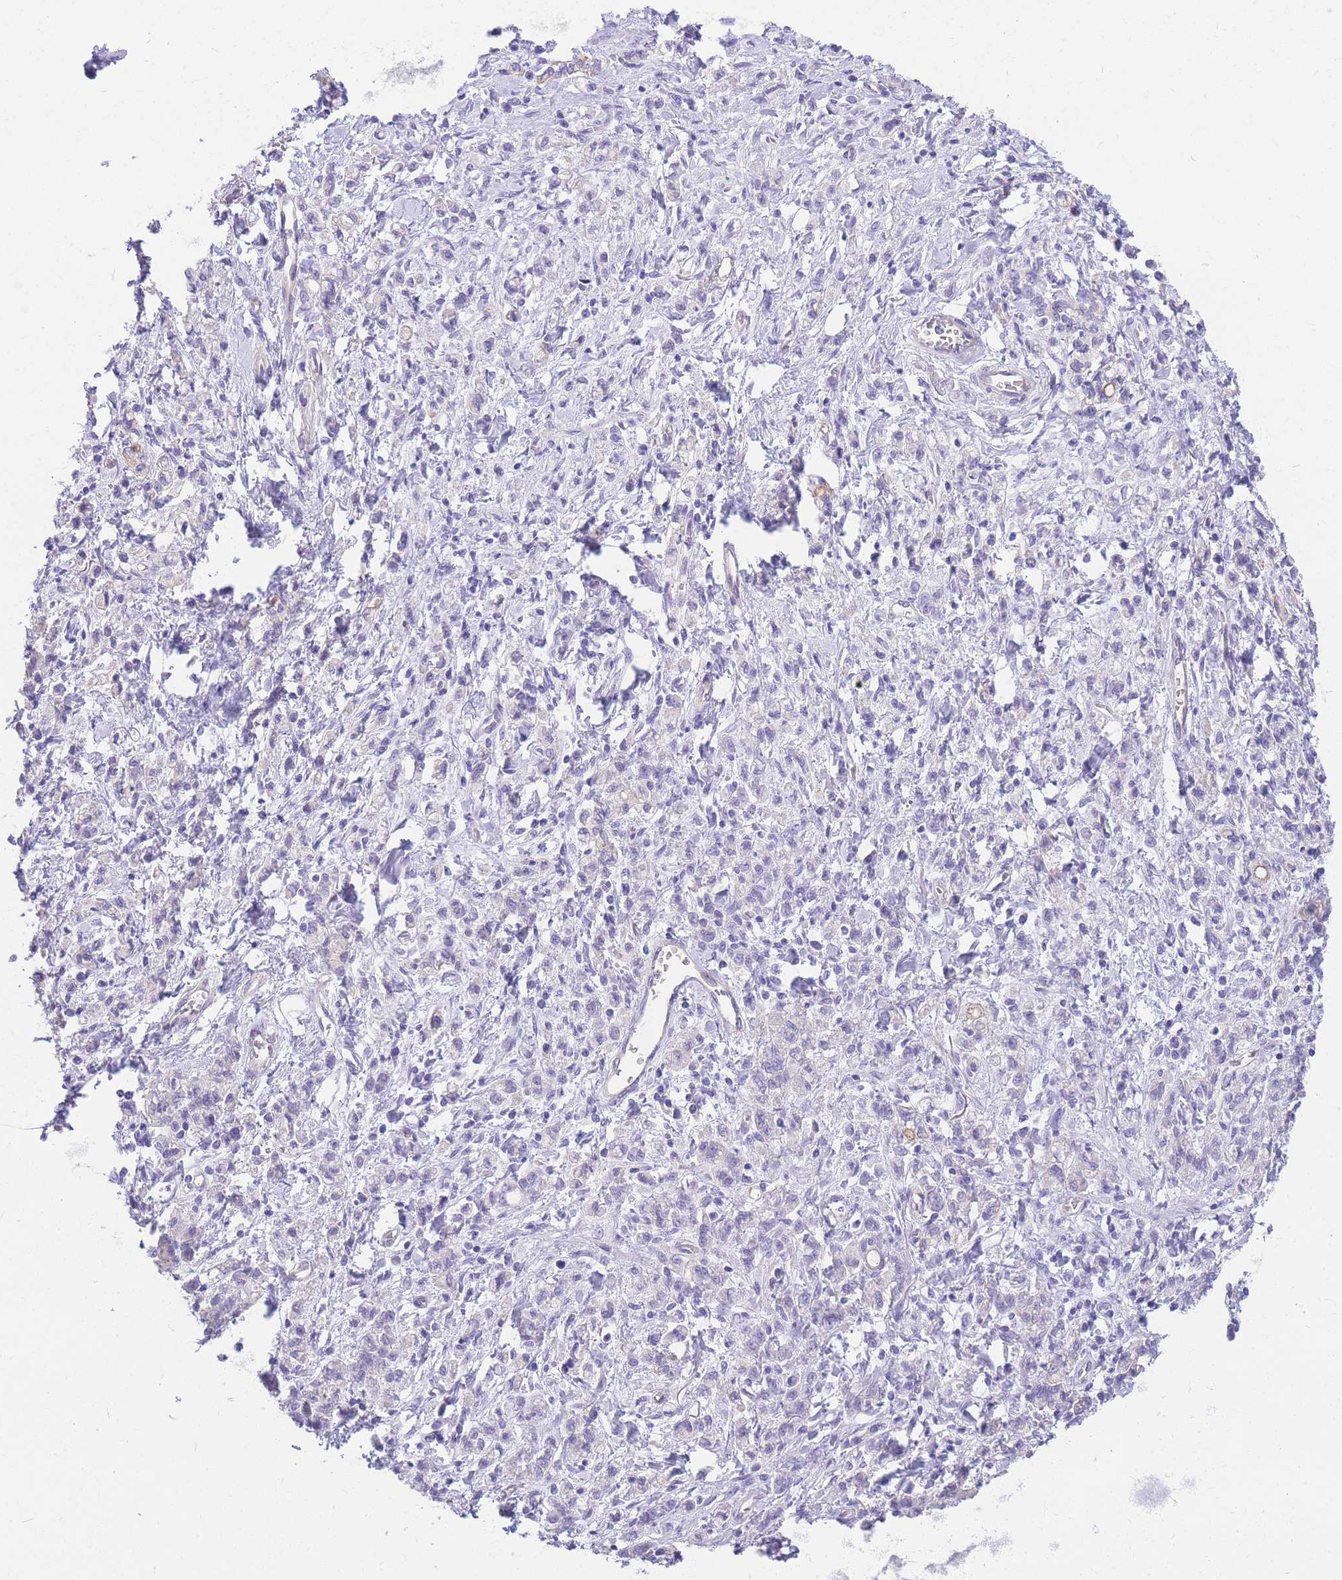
{"staining": {"intensity": "negative", "quantity": "none", "location": "none"}, "tissue": "stomach cancer", "cell_type": "Tumor cells", "image_type": "cancer", "snomed": [{"axis": "morphology", "description": "Adenocarcinoma, NOS"}, {"axis": "topography", "description": "Stomach"}], "caption": "Immunohistochemistry (IHC) micrograph of neoplastic tissue: stomach cancer (adenocarcinoma) stained with DAB (3,3'-diaminobenzidine) reveals no significant protein expression in tumor cells.", "gene": "ZNF311", "patient": {"sex": "male", "age": 77}}